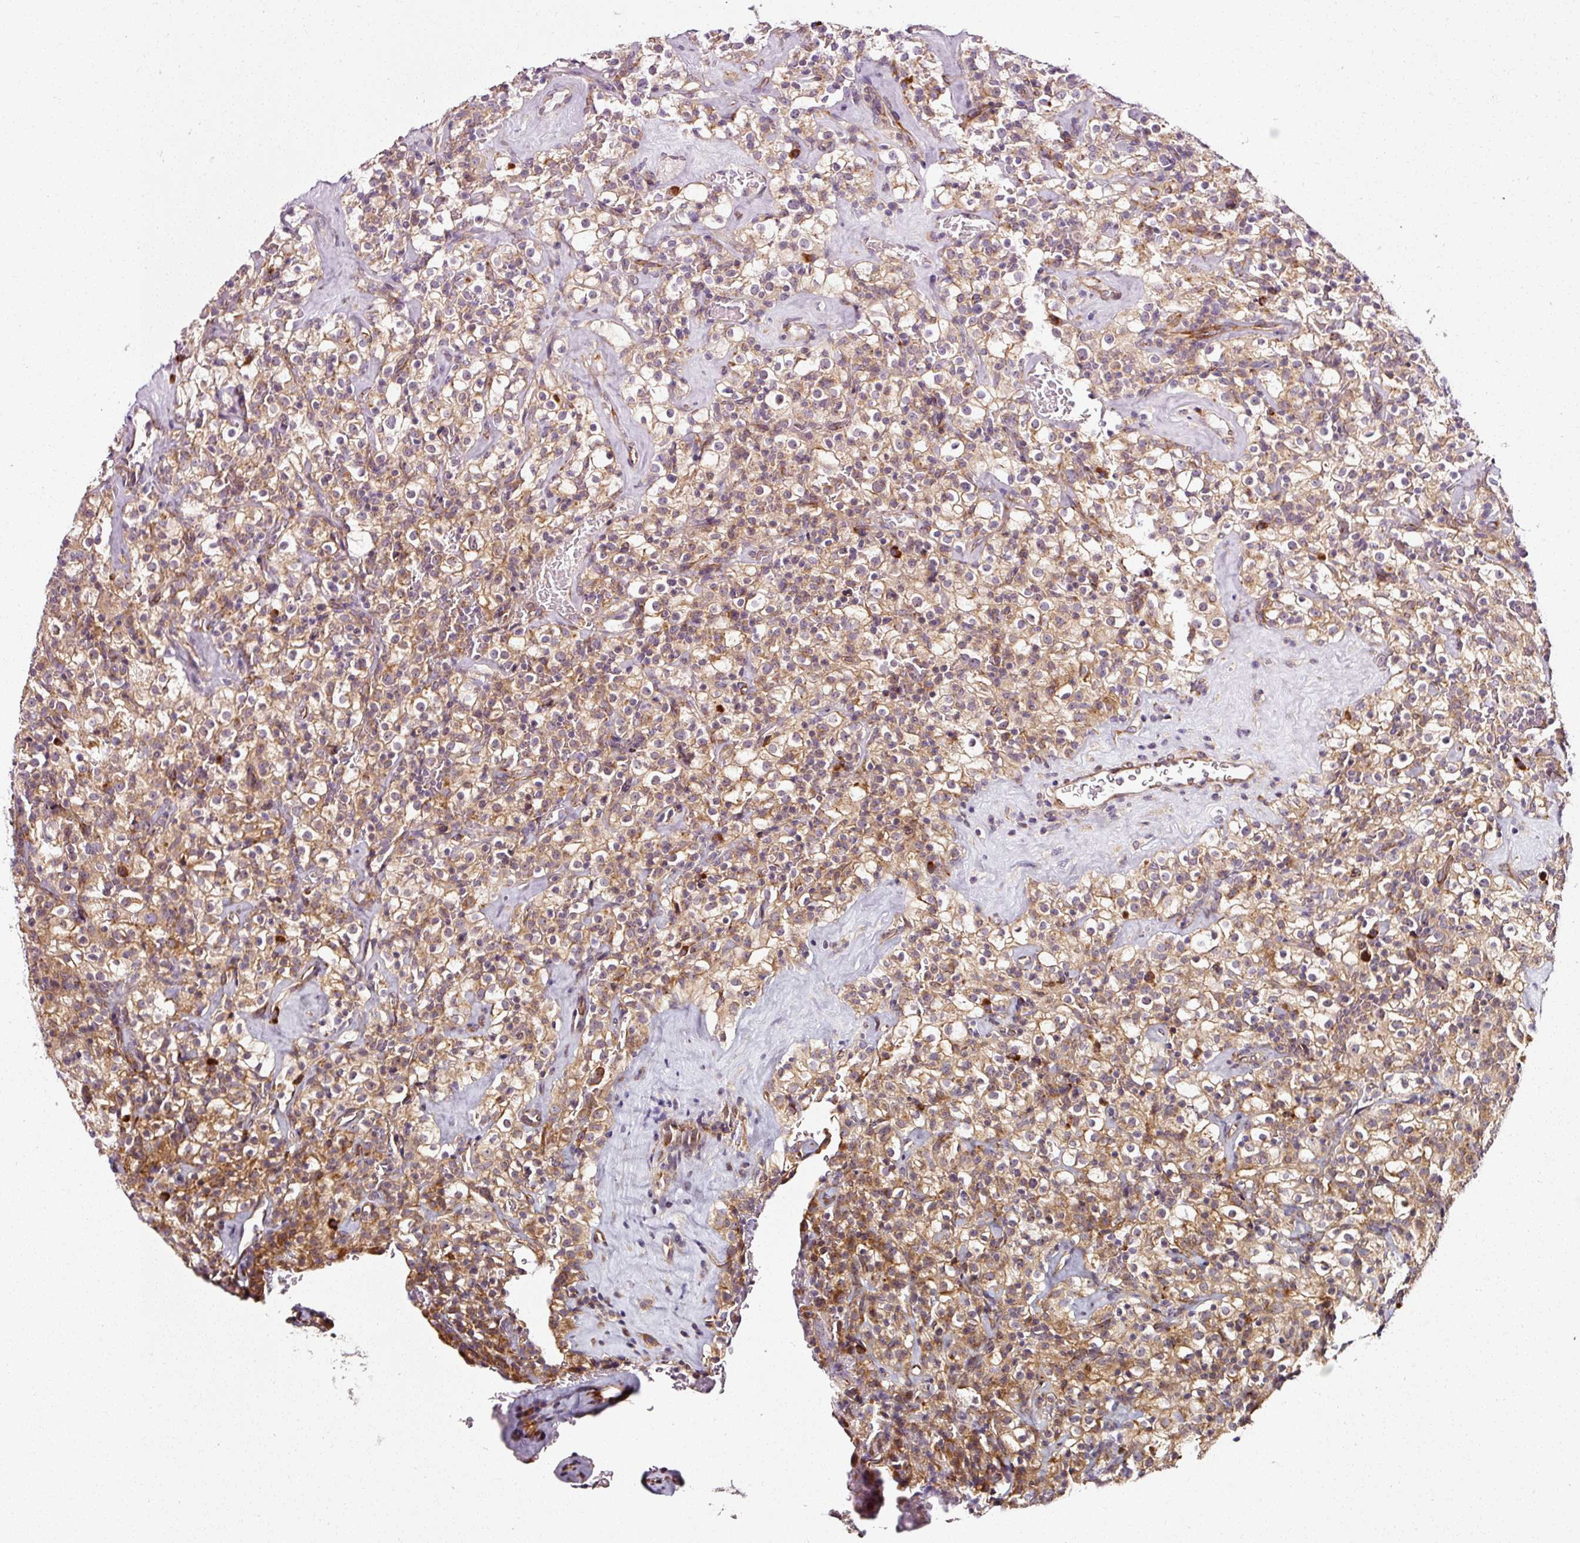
{"staining": {"intensity": "moderate", "quantity": ">75%", "location": "cytoplasmic/membranous"}, "tissue": "renal cancer", "cell_type": "Tumor cells", "image_type": "cancer", "snomed": [{"axis": "morphology", "description": "Adenocarcinoma, NOS"}, {"axis": "topography", "description": "Kidney"}], "caption": "Tumor cells demonstrate medium levels of moderate cytoplasmic/membranous positivity in about >75% of cells in human adenocarcinoma (renal).", "gene": "RPL10A", "patient": {"sex": "female", "age": 74}}